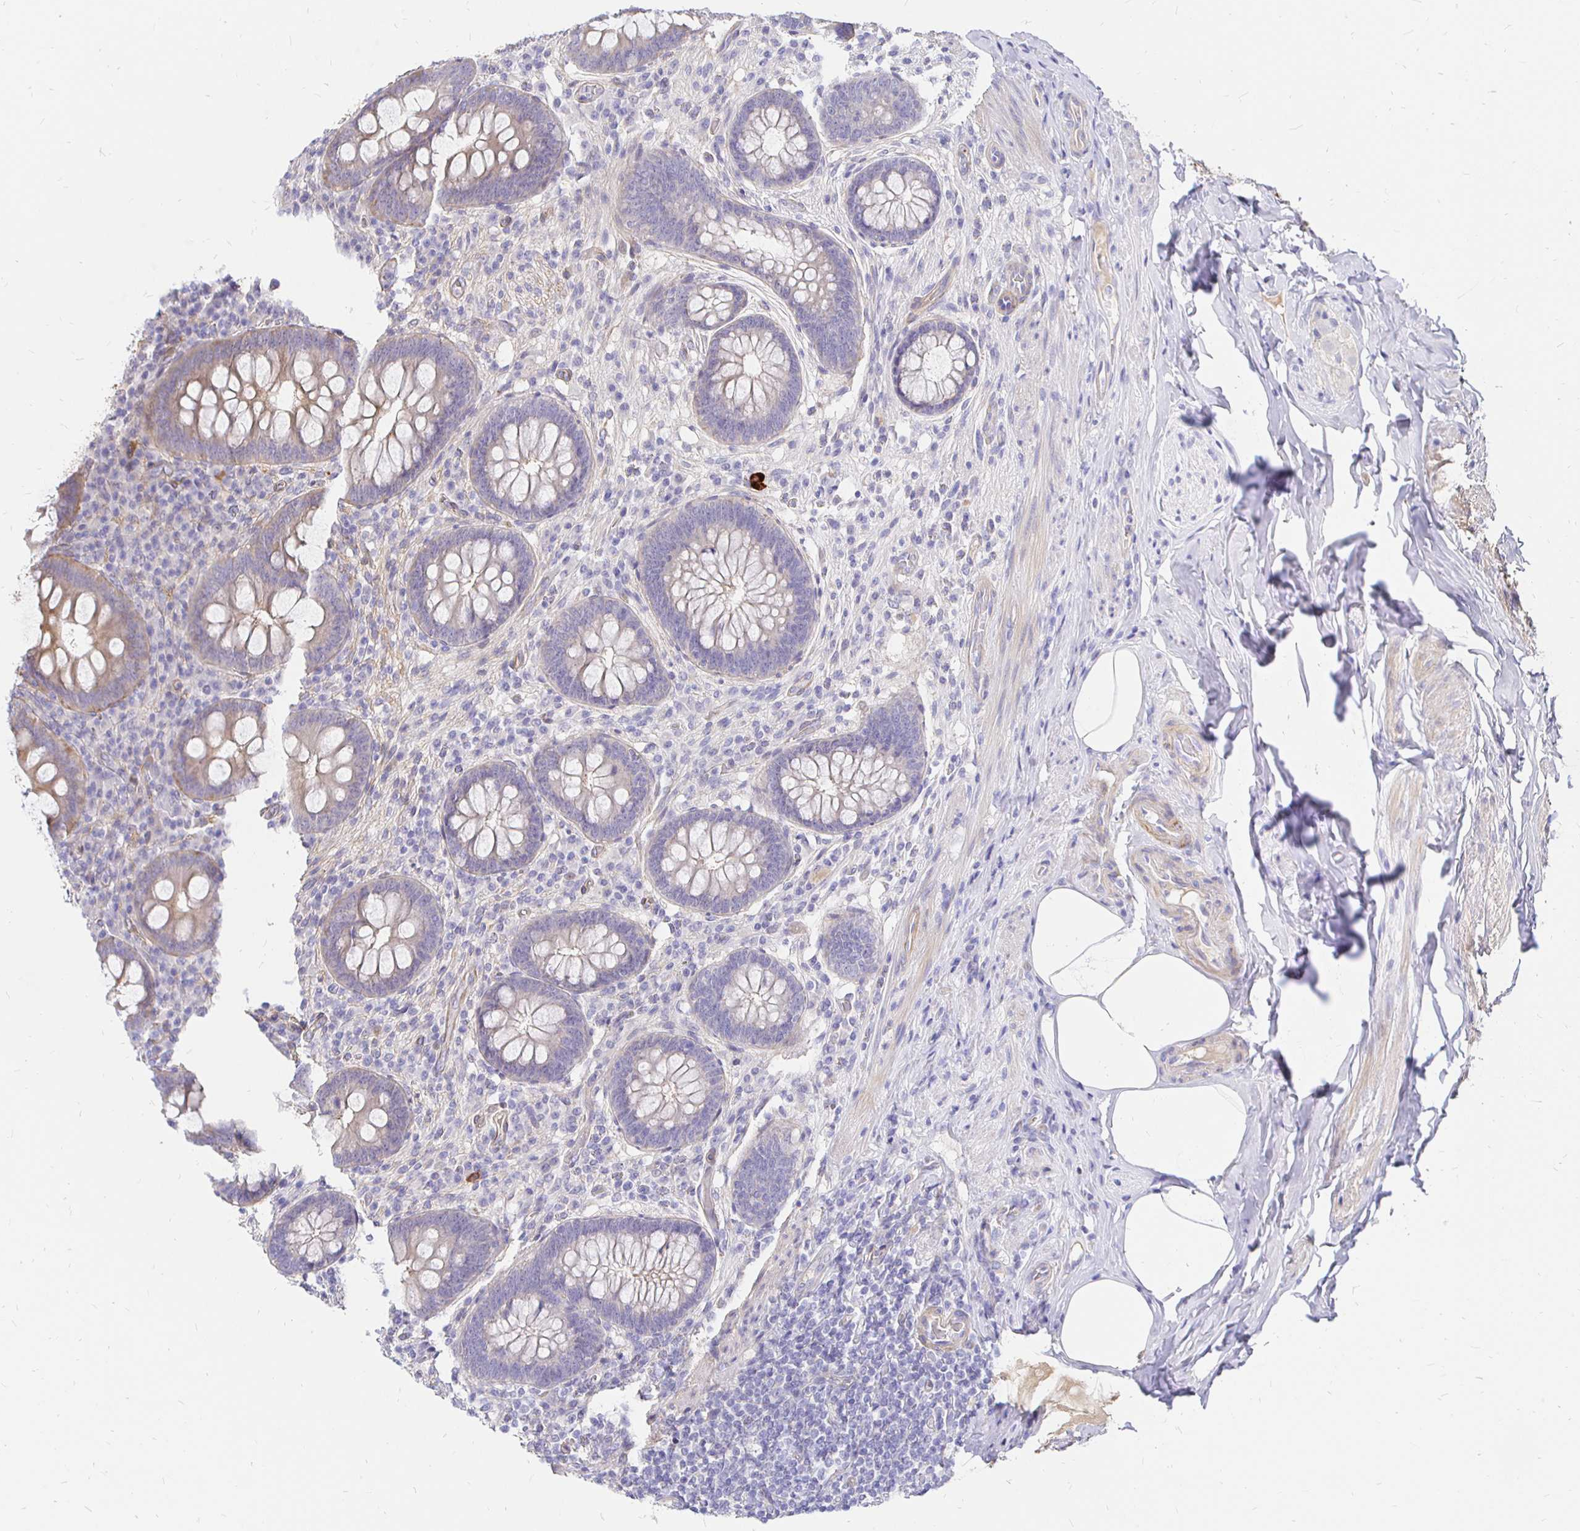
{"staining": {"intensity": "moderate", "quantity": "<25%", "location": "cytoplasmic/membranous"}, "tissue": "appendix", "cell_type": "Glandular cells", "image_type": "normal", "snomed": [{"axis": "morphology", "description": "Normal tissue, NOS"}, {"axis": "topography", "description": "Appendix"}], "caption": "Protein expression analysis of normal appendix exhibits moderate cytoplasmic/membranous staining in about <25% of glandular cells.", "gene": "PALM2AKAP2", "patient": {"sex": "male", "age": 71}}